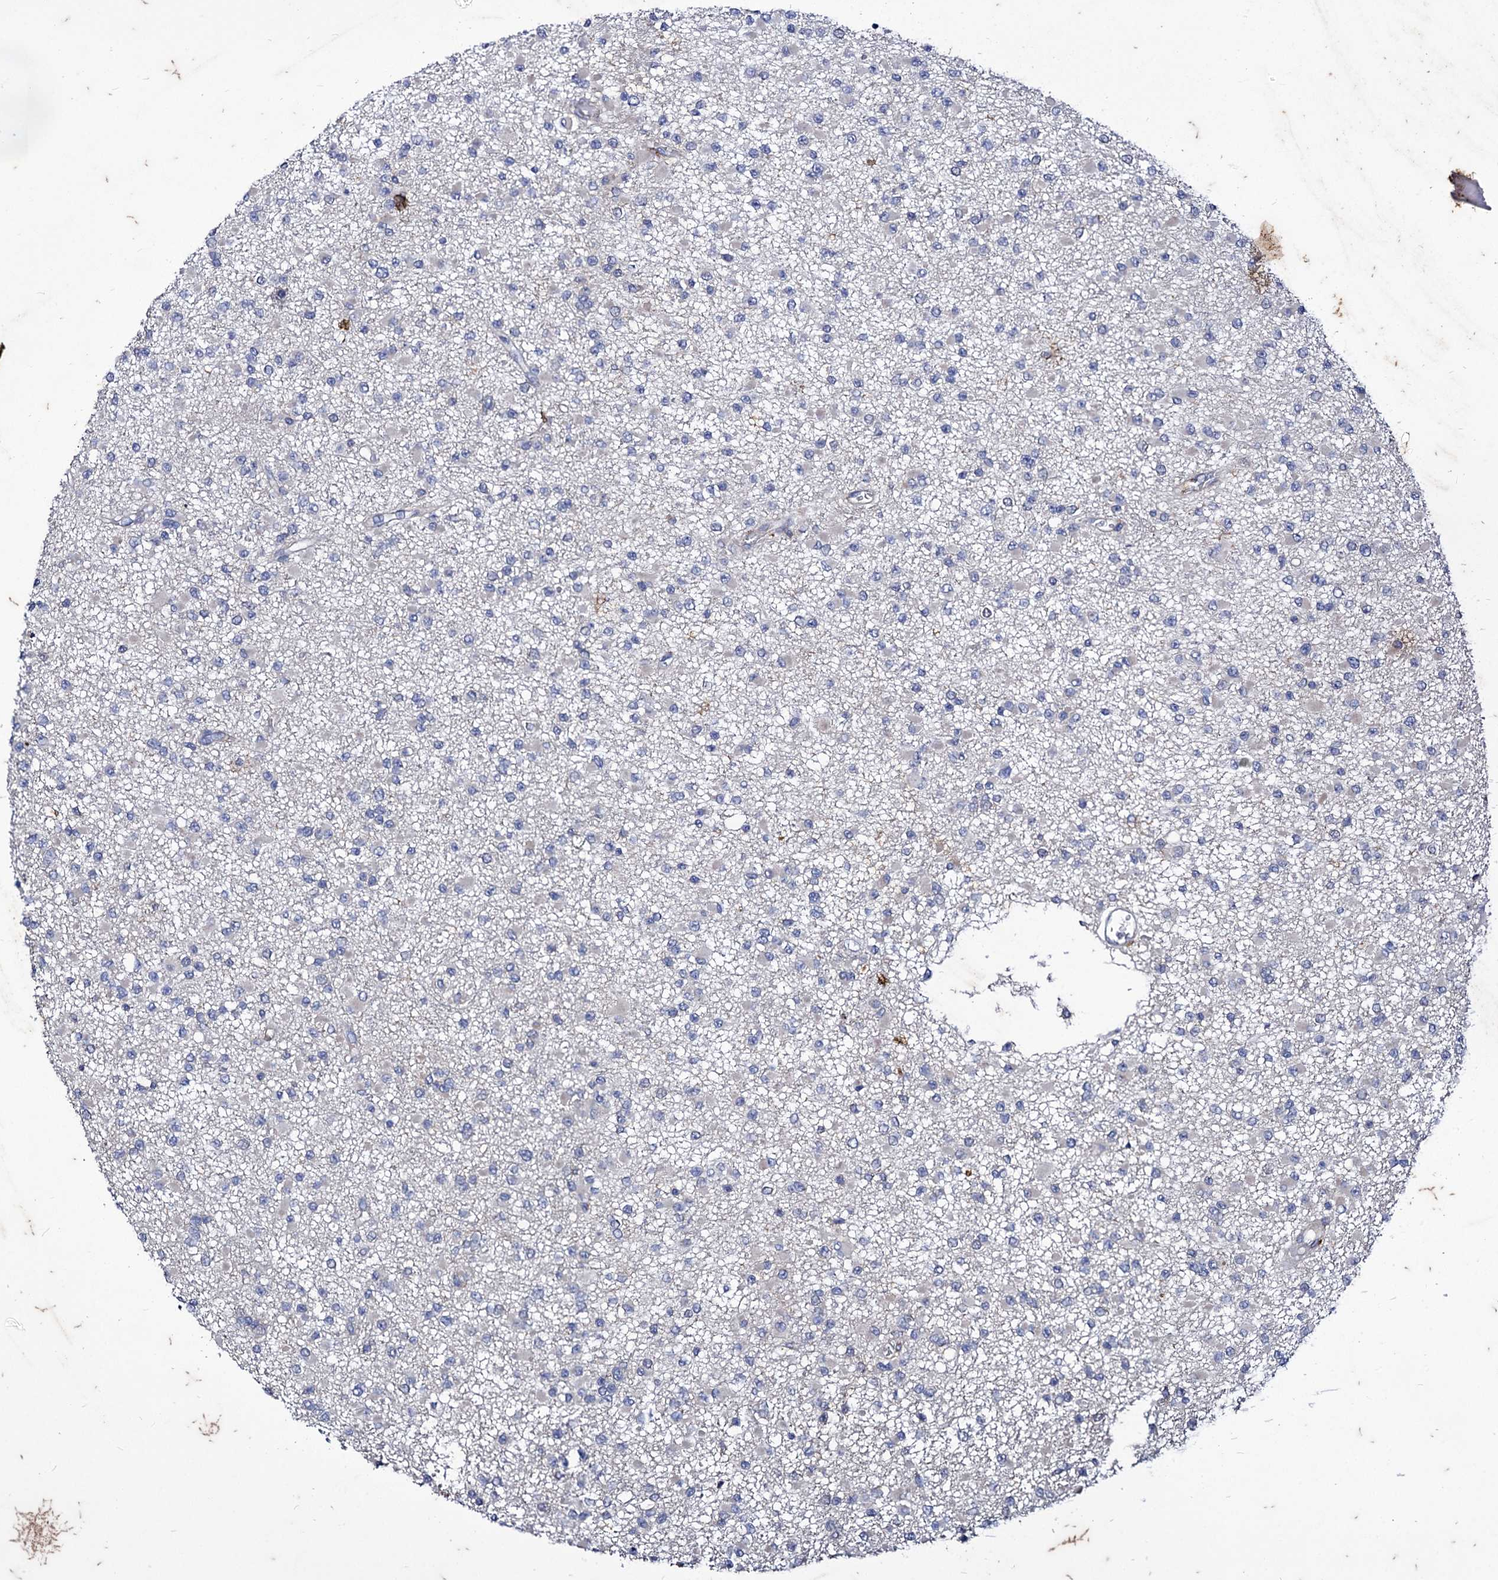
{"staining": {"intensity": "negative", "quantity": "none", "location": "none"}, "tissue": "glioma", "cell_type": "Tumor cells", "image_type": "cancer", "snomed": [{"axis": "morphology", "description": "Glioma, malignant, Low grade"}, {"axis": "topography", "description": "Brain"}], "caption": "Immunohistochemical staining of malignant glioma (low-grade) shows no significant positivity in tumor cells.", "gene": "AXL", "patient": {"sex": "female", "age": 22}}